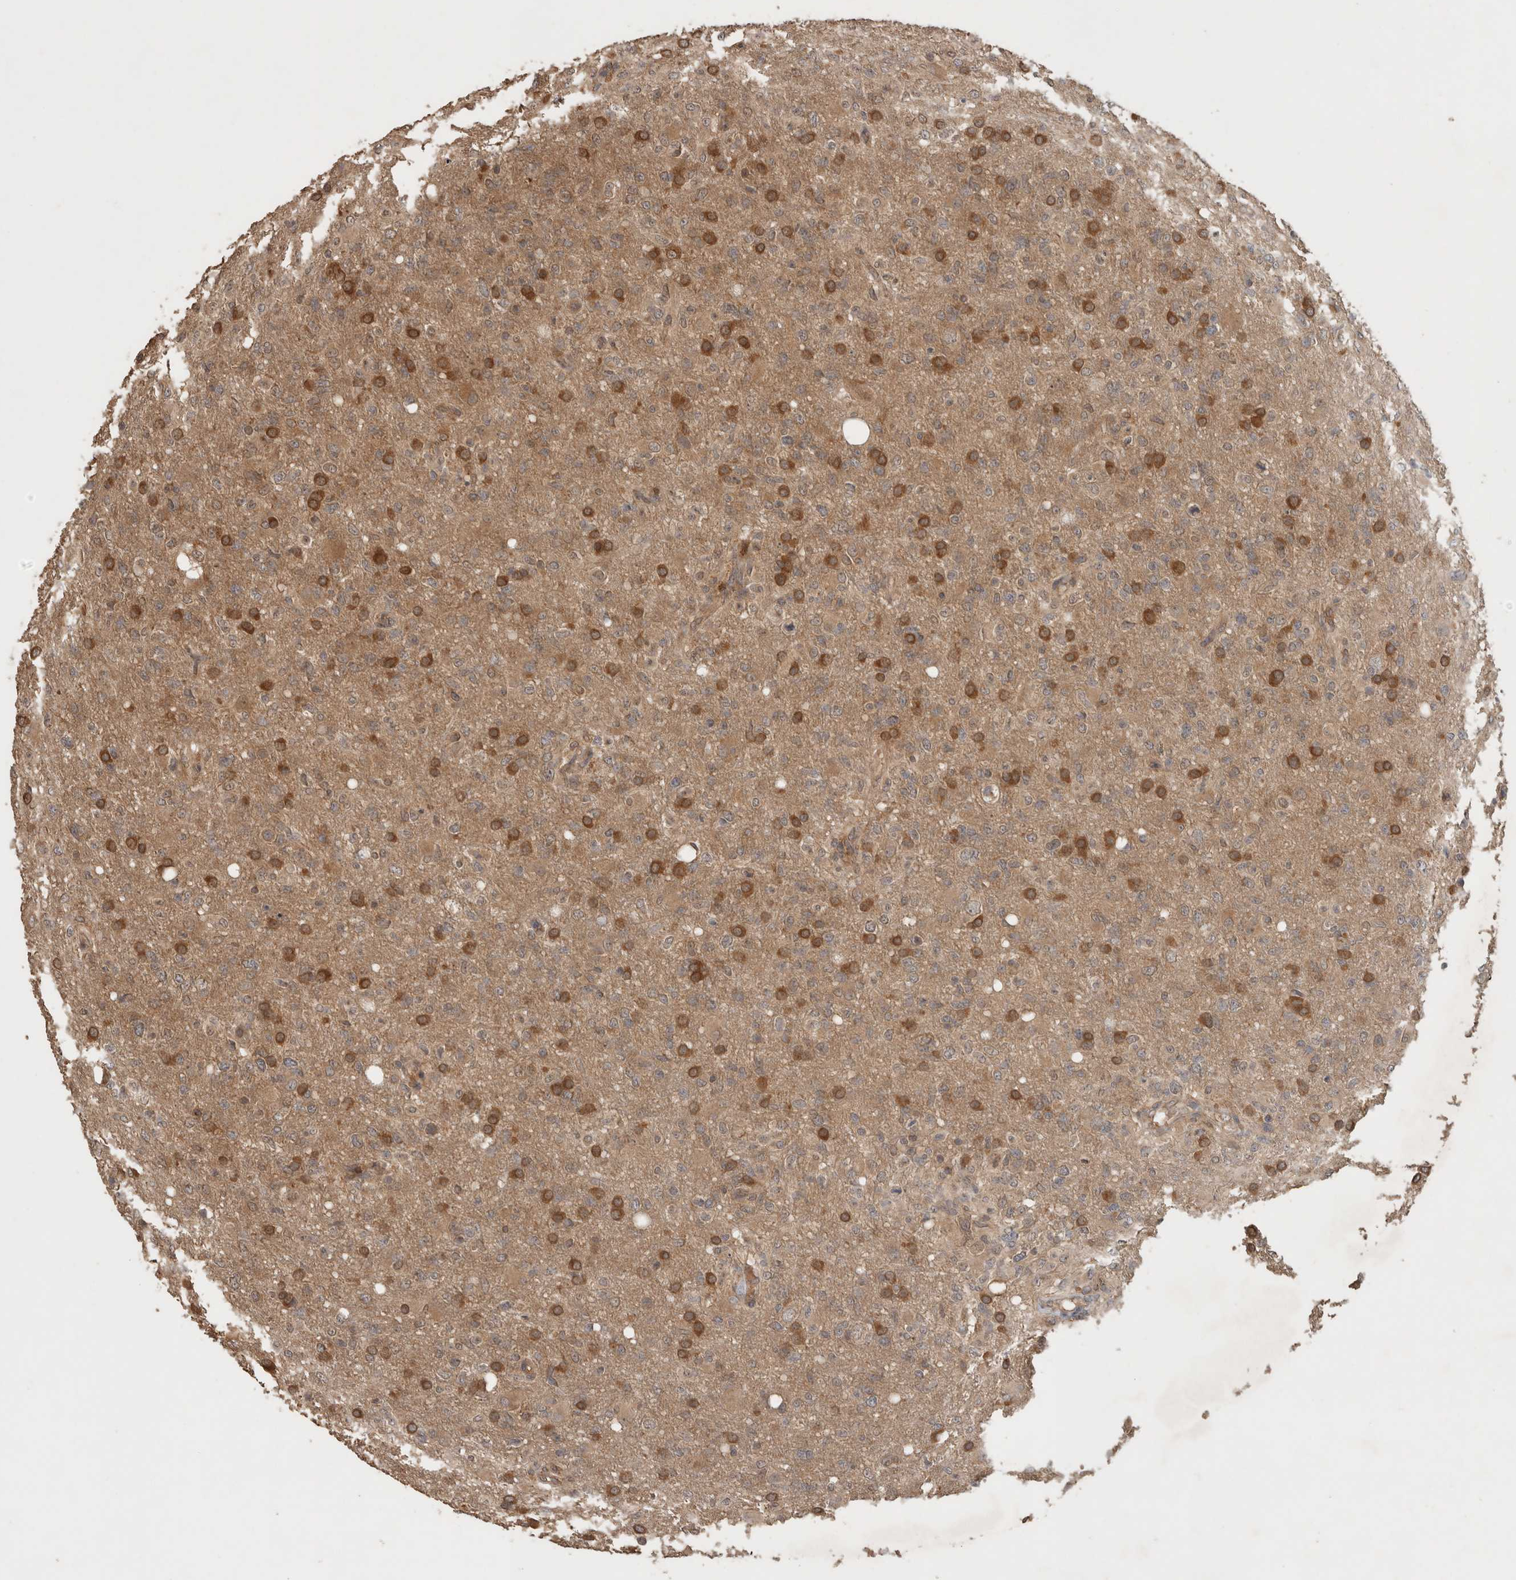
{"staining": {"intensity": "weak", "quantity": "25%-75%", "location": "cytoplasmic/membranous"}, "tissue": "glioma", "cell_type": "Tumor cells", "image_type": "cancer", "snomed": [{"axis": "morphology", "description": "Glioma, malignant, High grade"}, {"axis": "topography", "description": "Brain"}], "caption": "High-power microscopy captured an IHC image of glioma, revealing weak cytoplasmic/membranous expression in about 25%-75% of tumor cells.", "gene": "OTUD7B", "patient": {"sex": "female", "age": 57}}